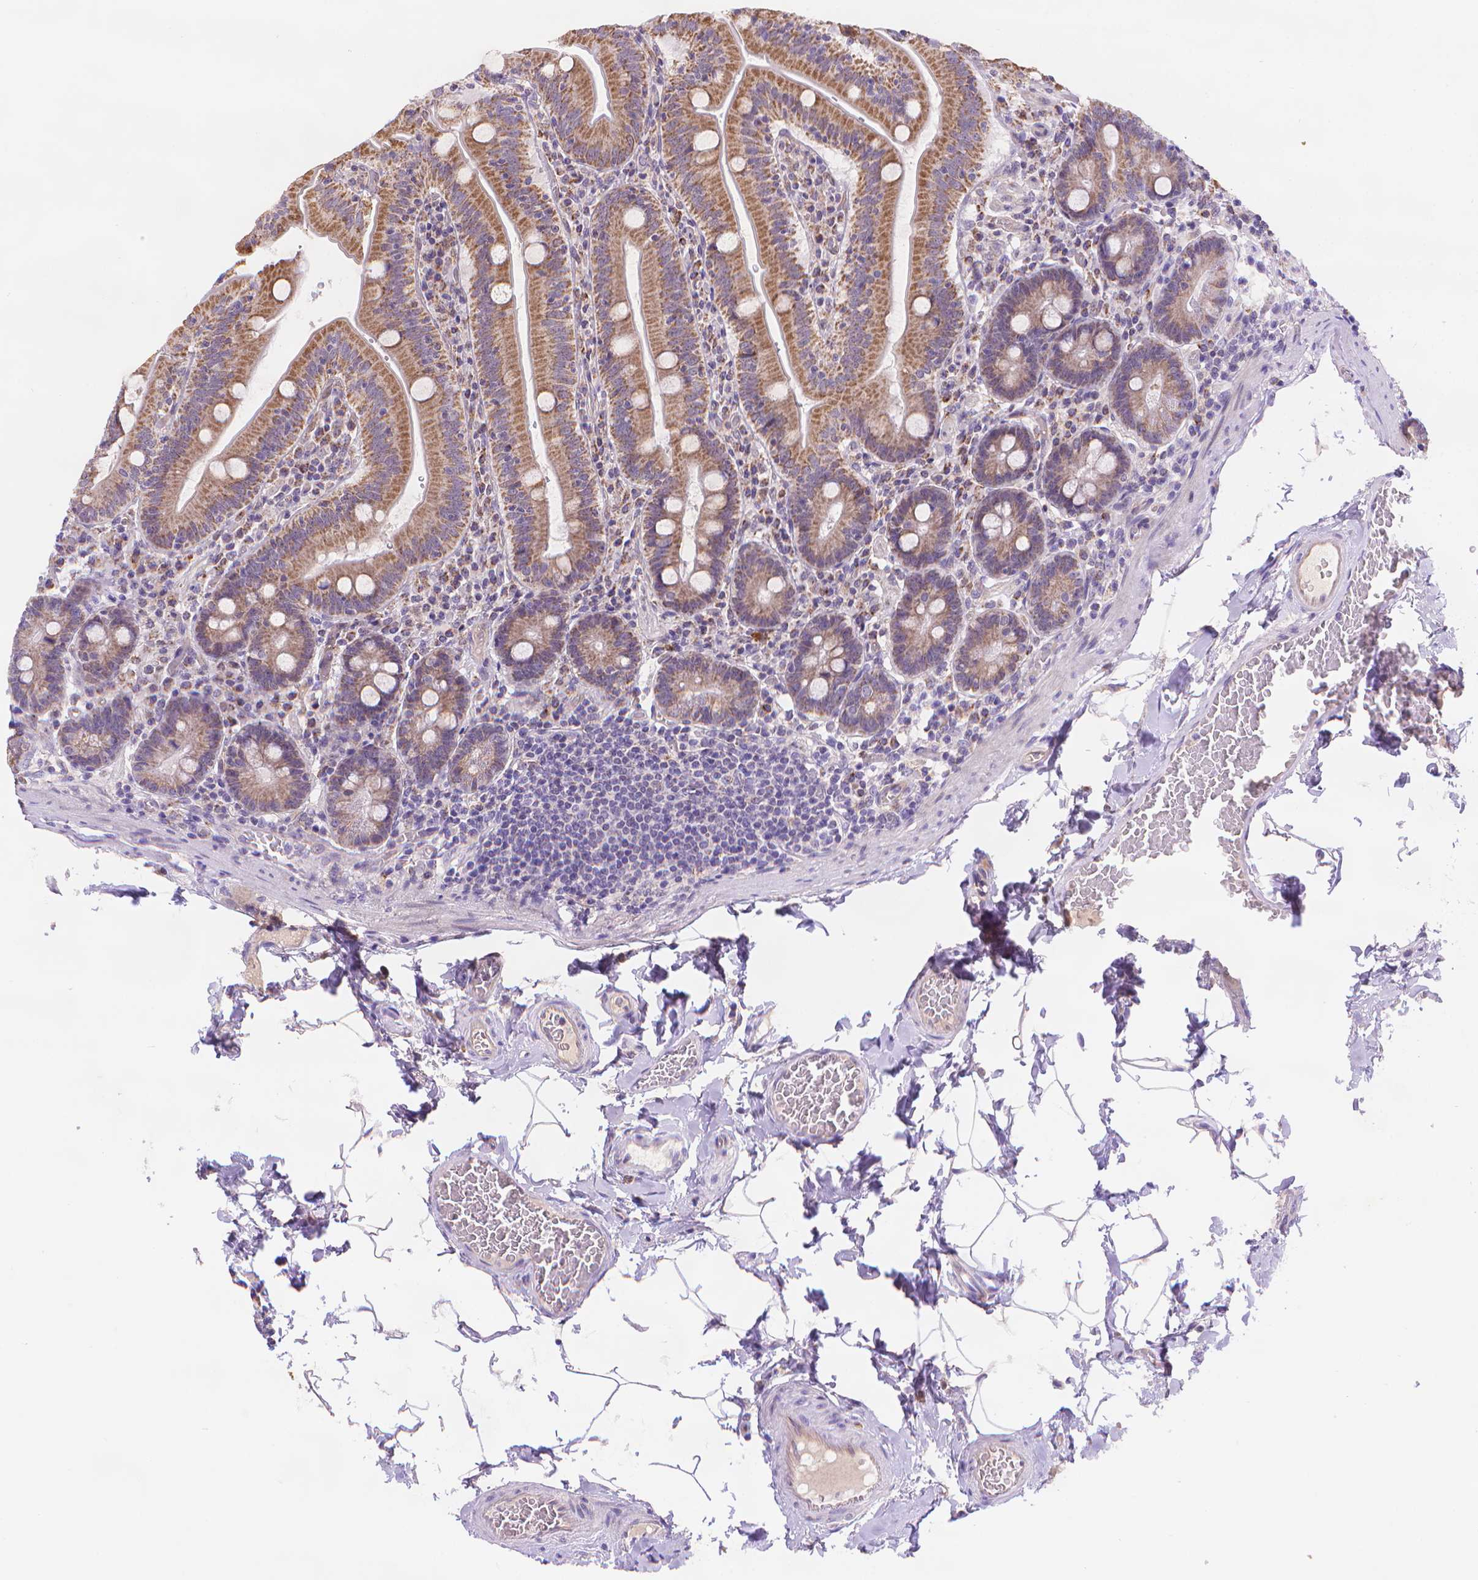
{"staining": {"intensity": "strong", "quantity": ">75%", "location": "cytoplasmic/membranous"}, "tissue": "small intestine", "cell_type": "Glandular cells", "image_type": "normal", "snomed": [{"axis": "morphology", "description": "Normal tissue, NOS"}, {"axis": "topography", "description": "Small intestine"}], "caption": "IHC staining of benign small intestine, which displays high levels of strong cytoplasmic/membranous staining in approximately >75% of glandular cells indicating strong cytoplasmic/membranous protein staining. The staining was performed using DAB (3,3'-diaminobenzidine) (brown) for protein detection and nuclei were counterstained in hematoxylin (blue).", "gene": "CYYR1", "patient": {"sex": "male", "age": 37}}